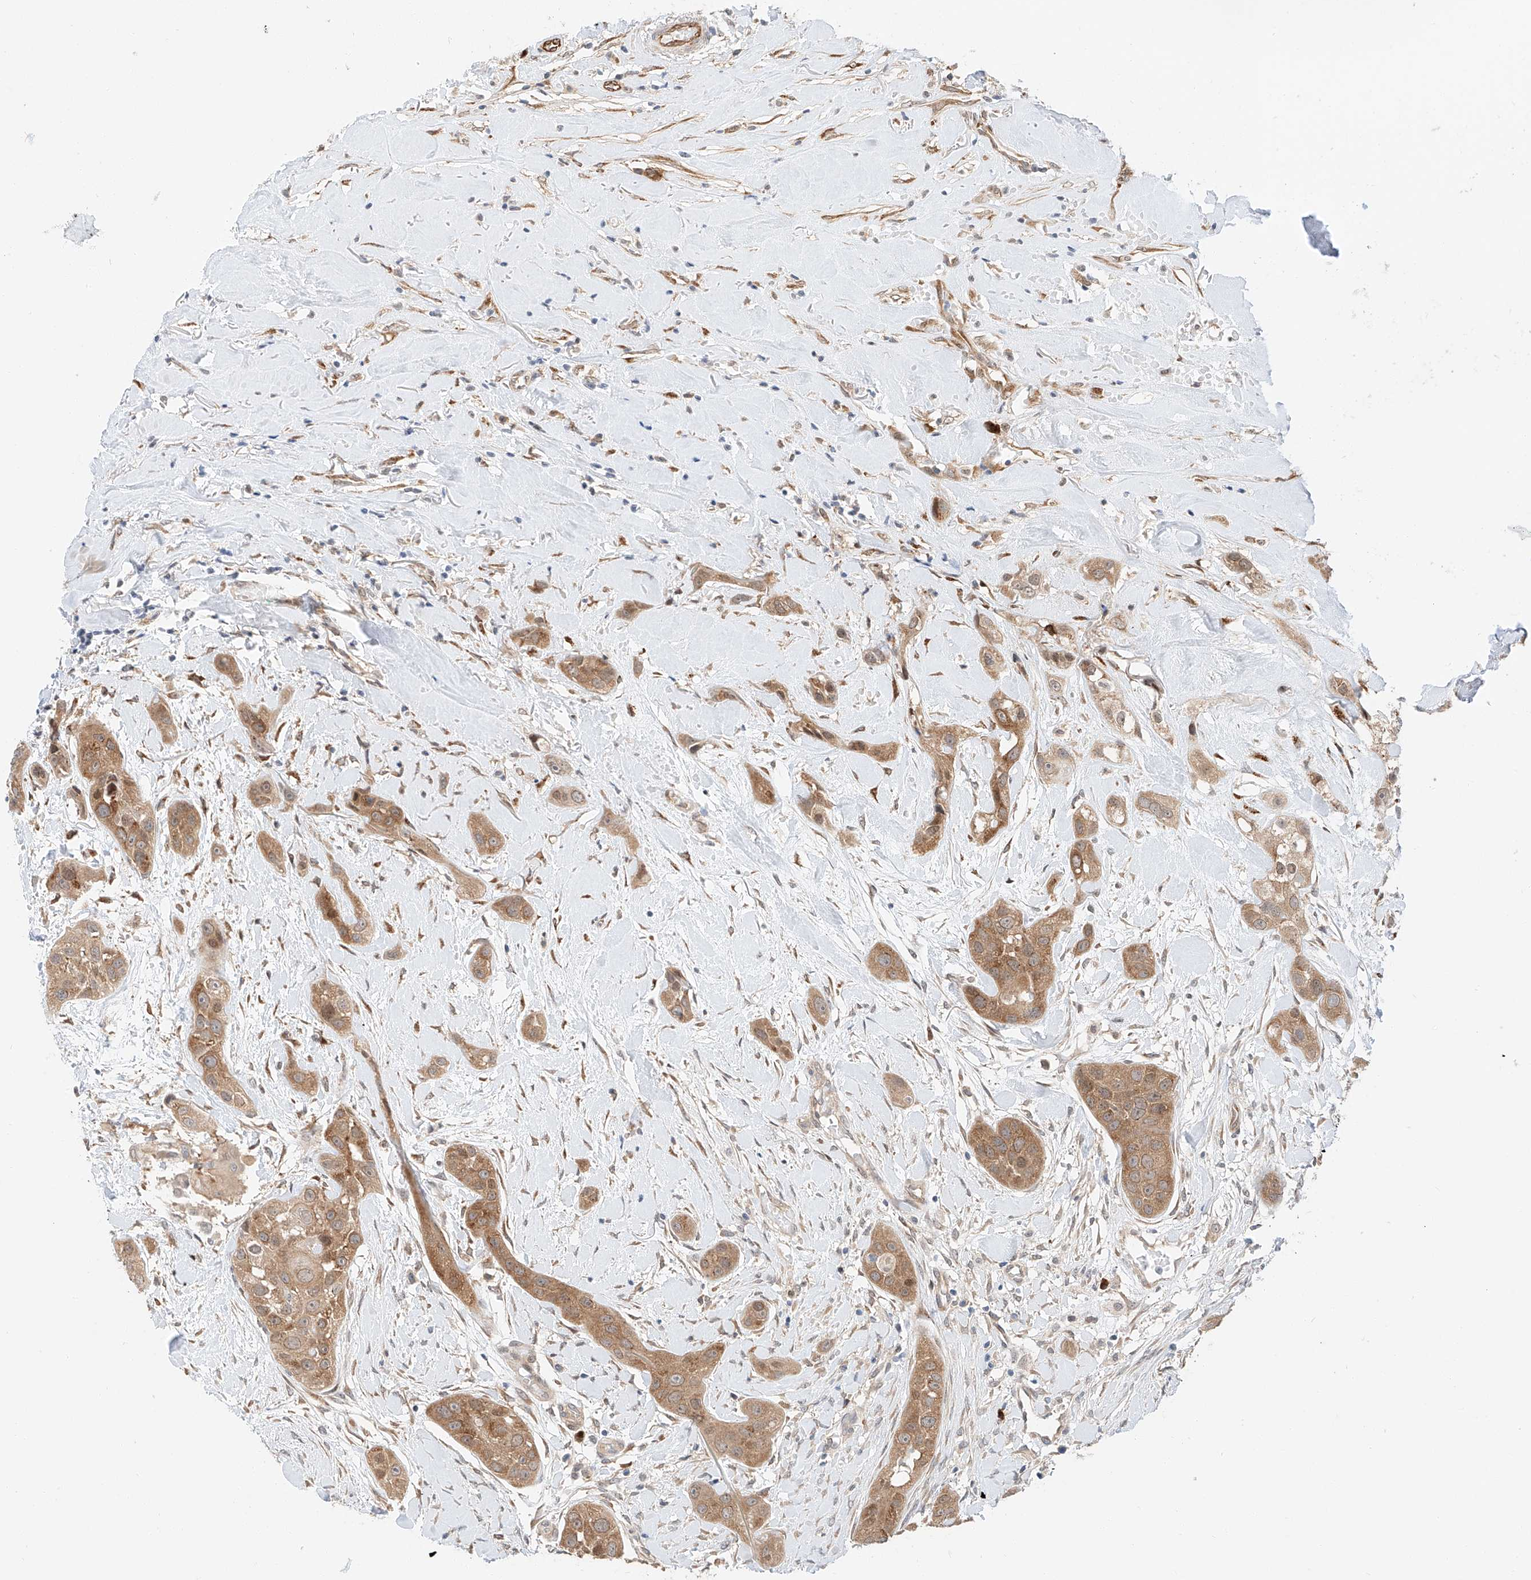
{"staining": {"intensity": "moderate", "quantity": ">75%", "location": "cytoplasmic/membranous"}, "tissue": "head and neck cancer", "cell_type": "Tumor cells", "image_type": "cancer", "snomed": [{"axis": "morphology", "description": "Normal tissue, NOS"}, {"axis": "morphology", "description": "Squamous cell carcinoma, NOS"}, {"axis": "topography", "description": "Skeletal muscle"}, {"axis": "topography", "description": "Head-Neck"}], "caption": "Tumor cells show moderate cytoplasmic/membranous staining in about >75% of cells in head and neck cancer (squamous cell carcinoma).", "gene": "CARMIL1", "patient": {"sex": "male", "age": 51}}